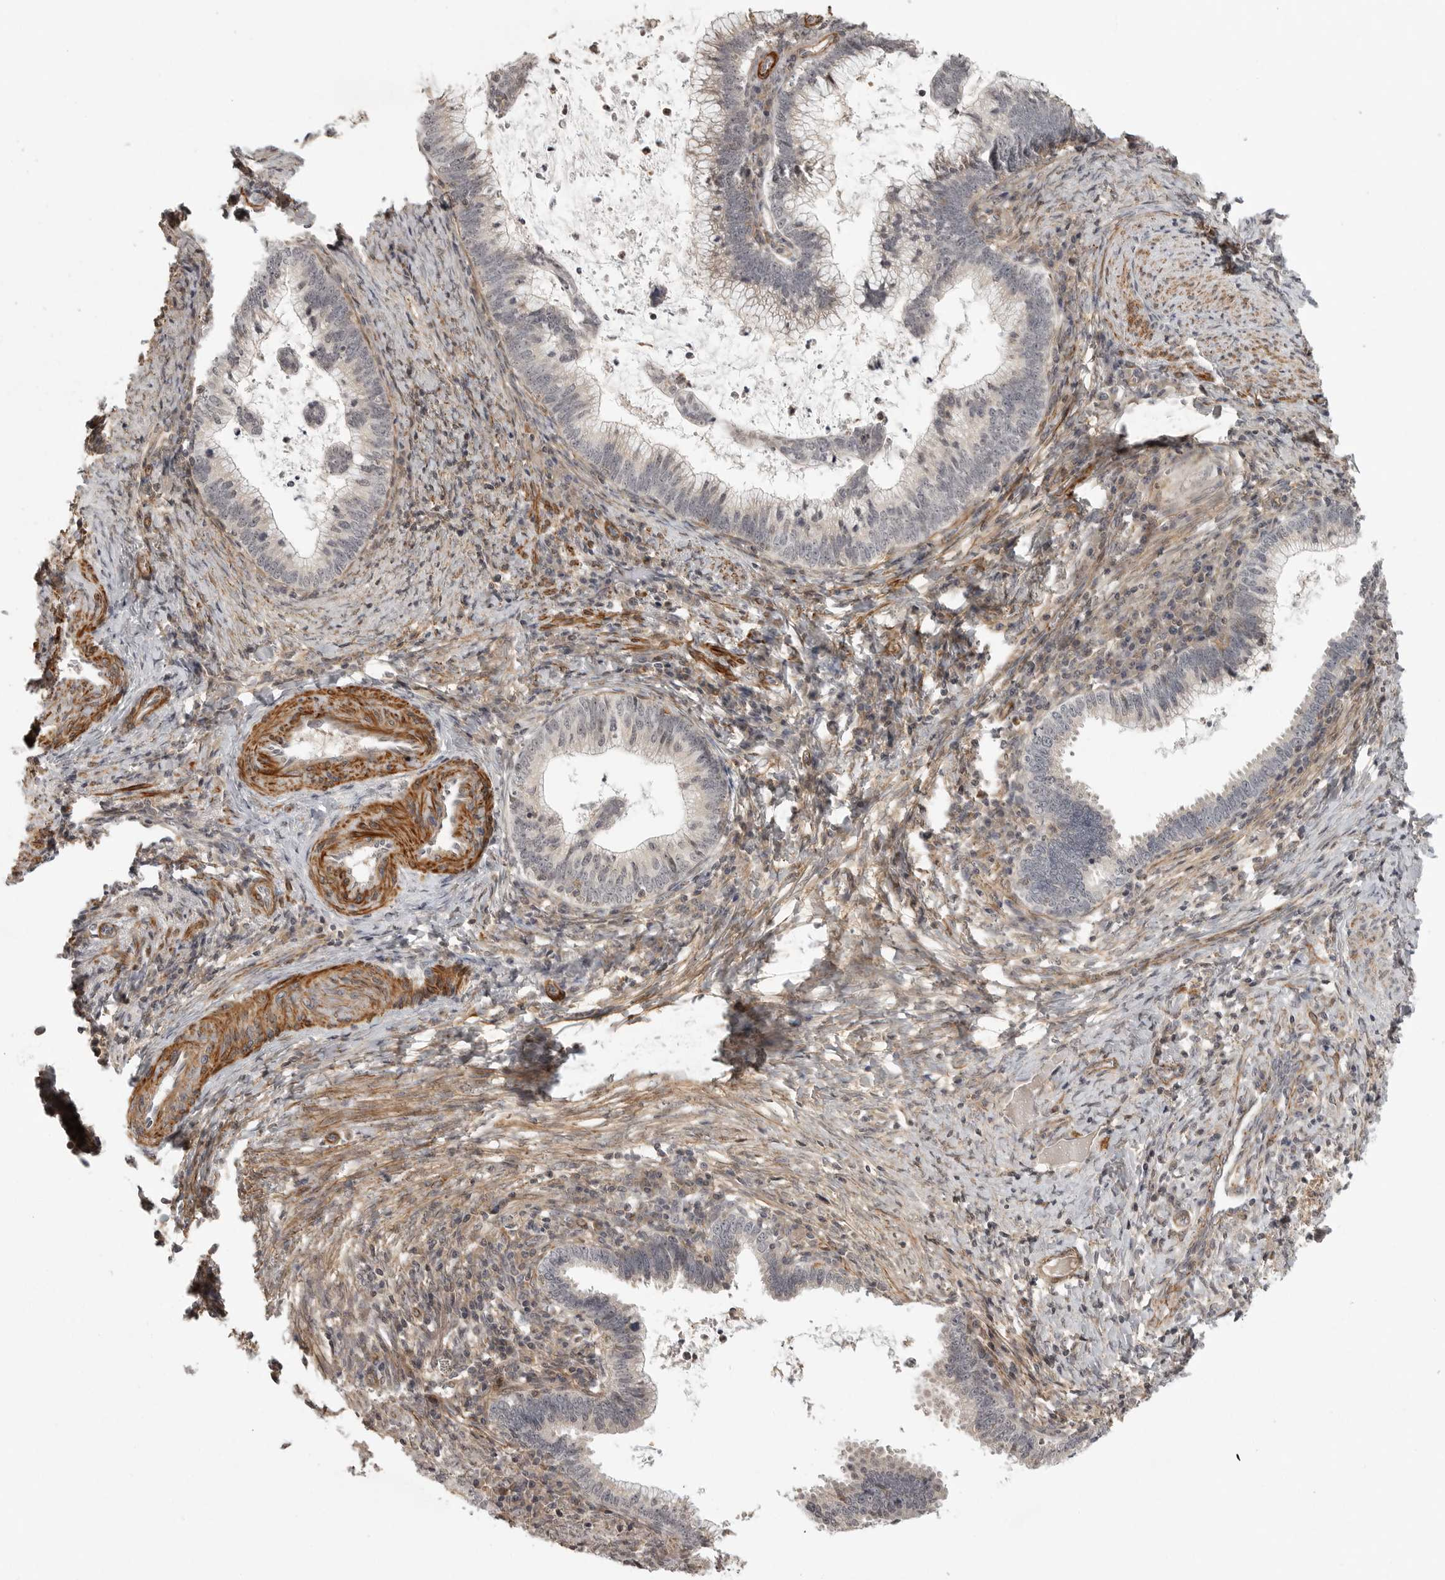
{"staining": {"intensity": "negative", "quantity": "none", "location": "none"}, "tissue": "cervical cancer", "cell_type": "Tumor cells", "image_type": "cancer", "snomed": [{"axis": "morphology", "description": "Adenocarcinoma, NOS"}, {"axis": "topography", "description": "Cervix"}], "caption": "A high-resolution micrograph shows immunohistochemistry staining of adenocarcinoma (cervical), which demonstrates no significant staining in tumor cells.", "gene": "TUT4", "patient": {"sex": "female", "age": 36}}